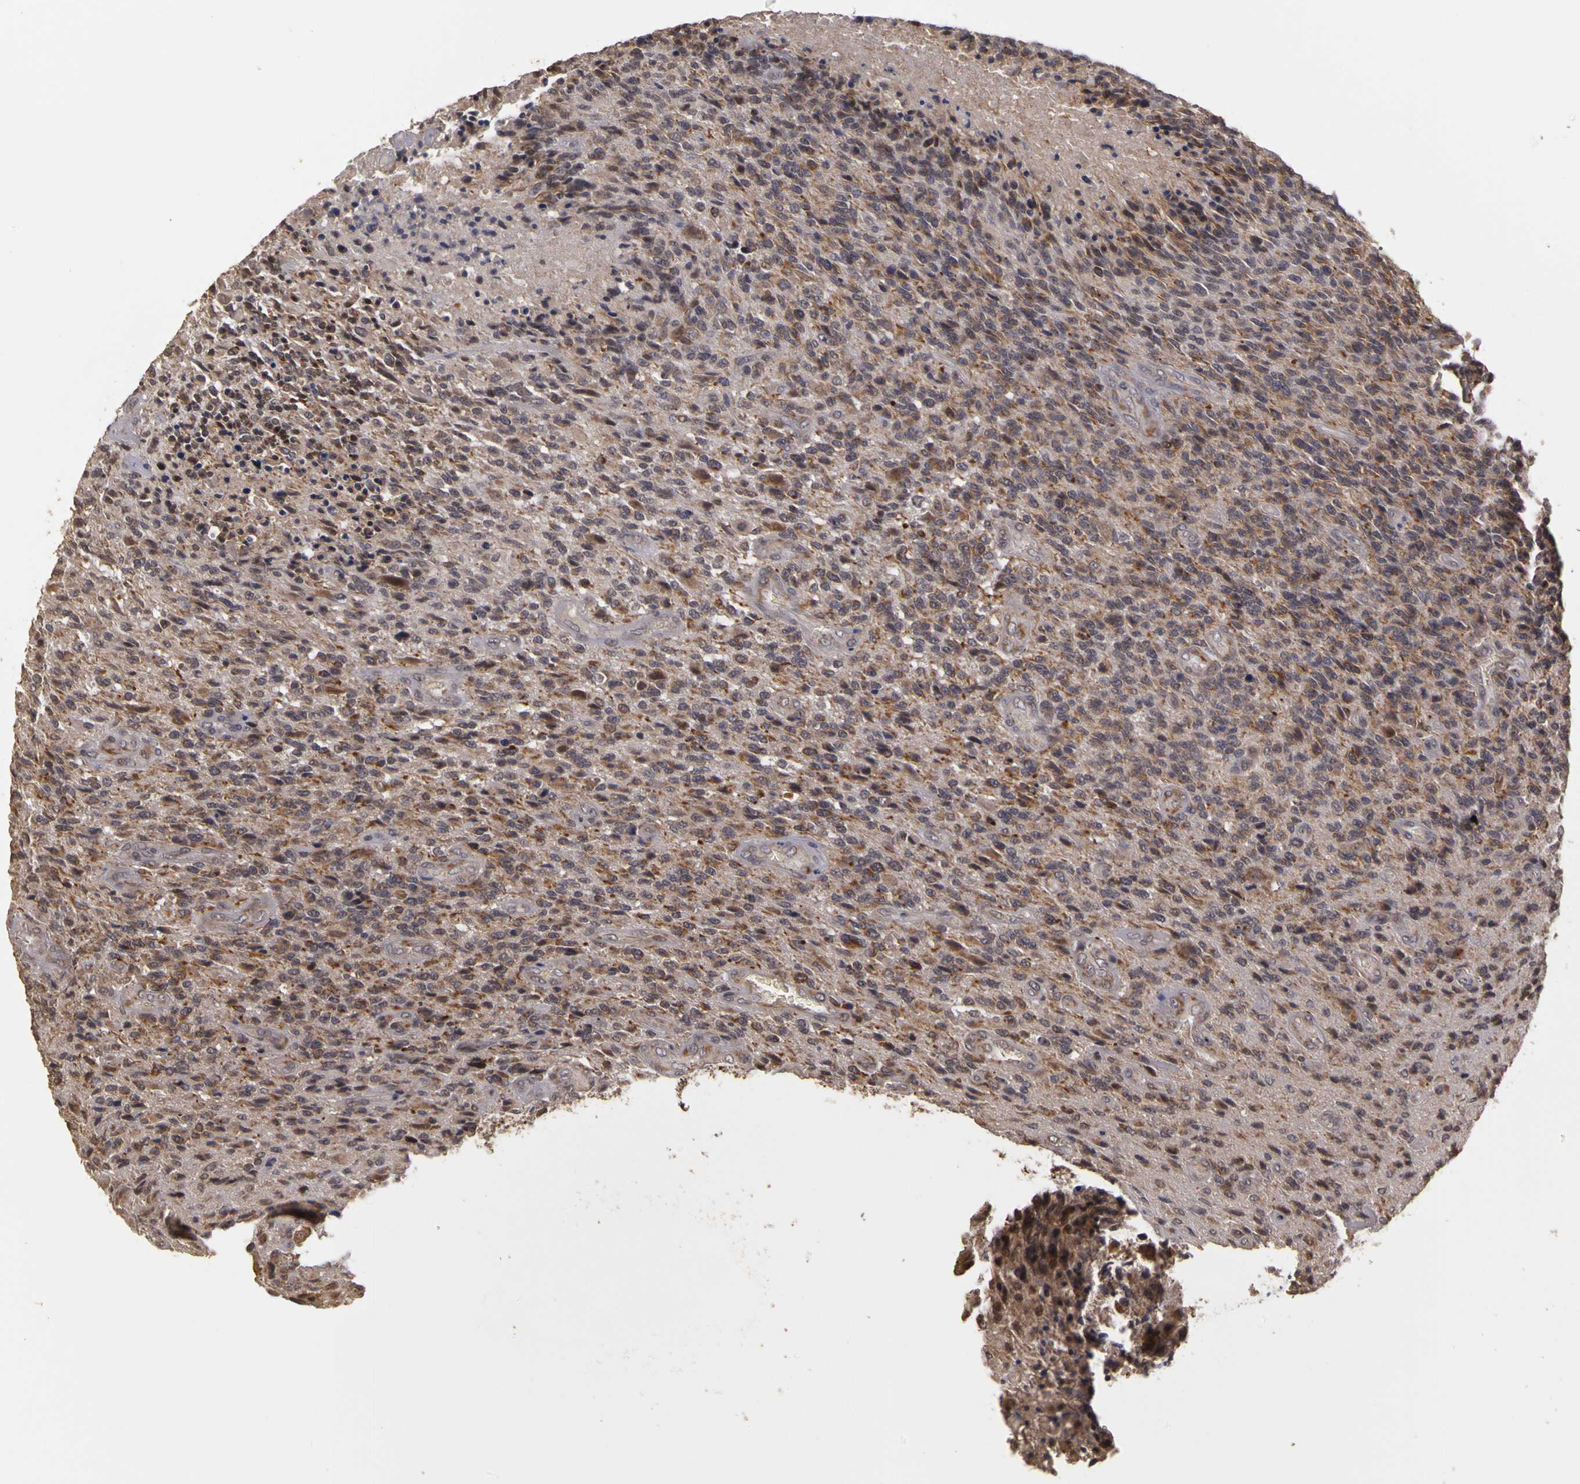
{"staining": {"intensity": "weak", "quantity": "25%-75%", "location": "cytoplasmic/membranous"}, "tissue": "glioma", "cell_type": "Tumor cells", "image_type": "cancer", "snomed": [{"axis": "morphology", "description": "Glioma, malignant, High grade"}, {"axis": "topography", "description": "Brain"}], "caption": "Malignant glioma (high-grade) stained with immunohistochemistry (IHC) reveals weak cytoplasmic/membranous positivity in about 25%-75% of tumor cells. (Stains: DAB in brown, nuclei in blue, Microscopy: brightfield microscopy at high magnification).", "gene": "FRMD7", "patient": {"sex": "male", "age": 36}}